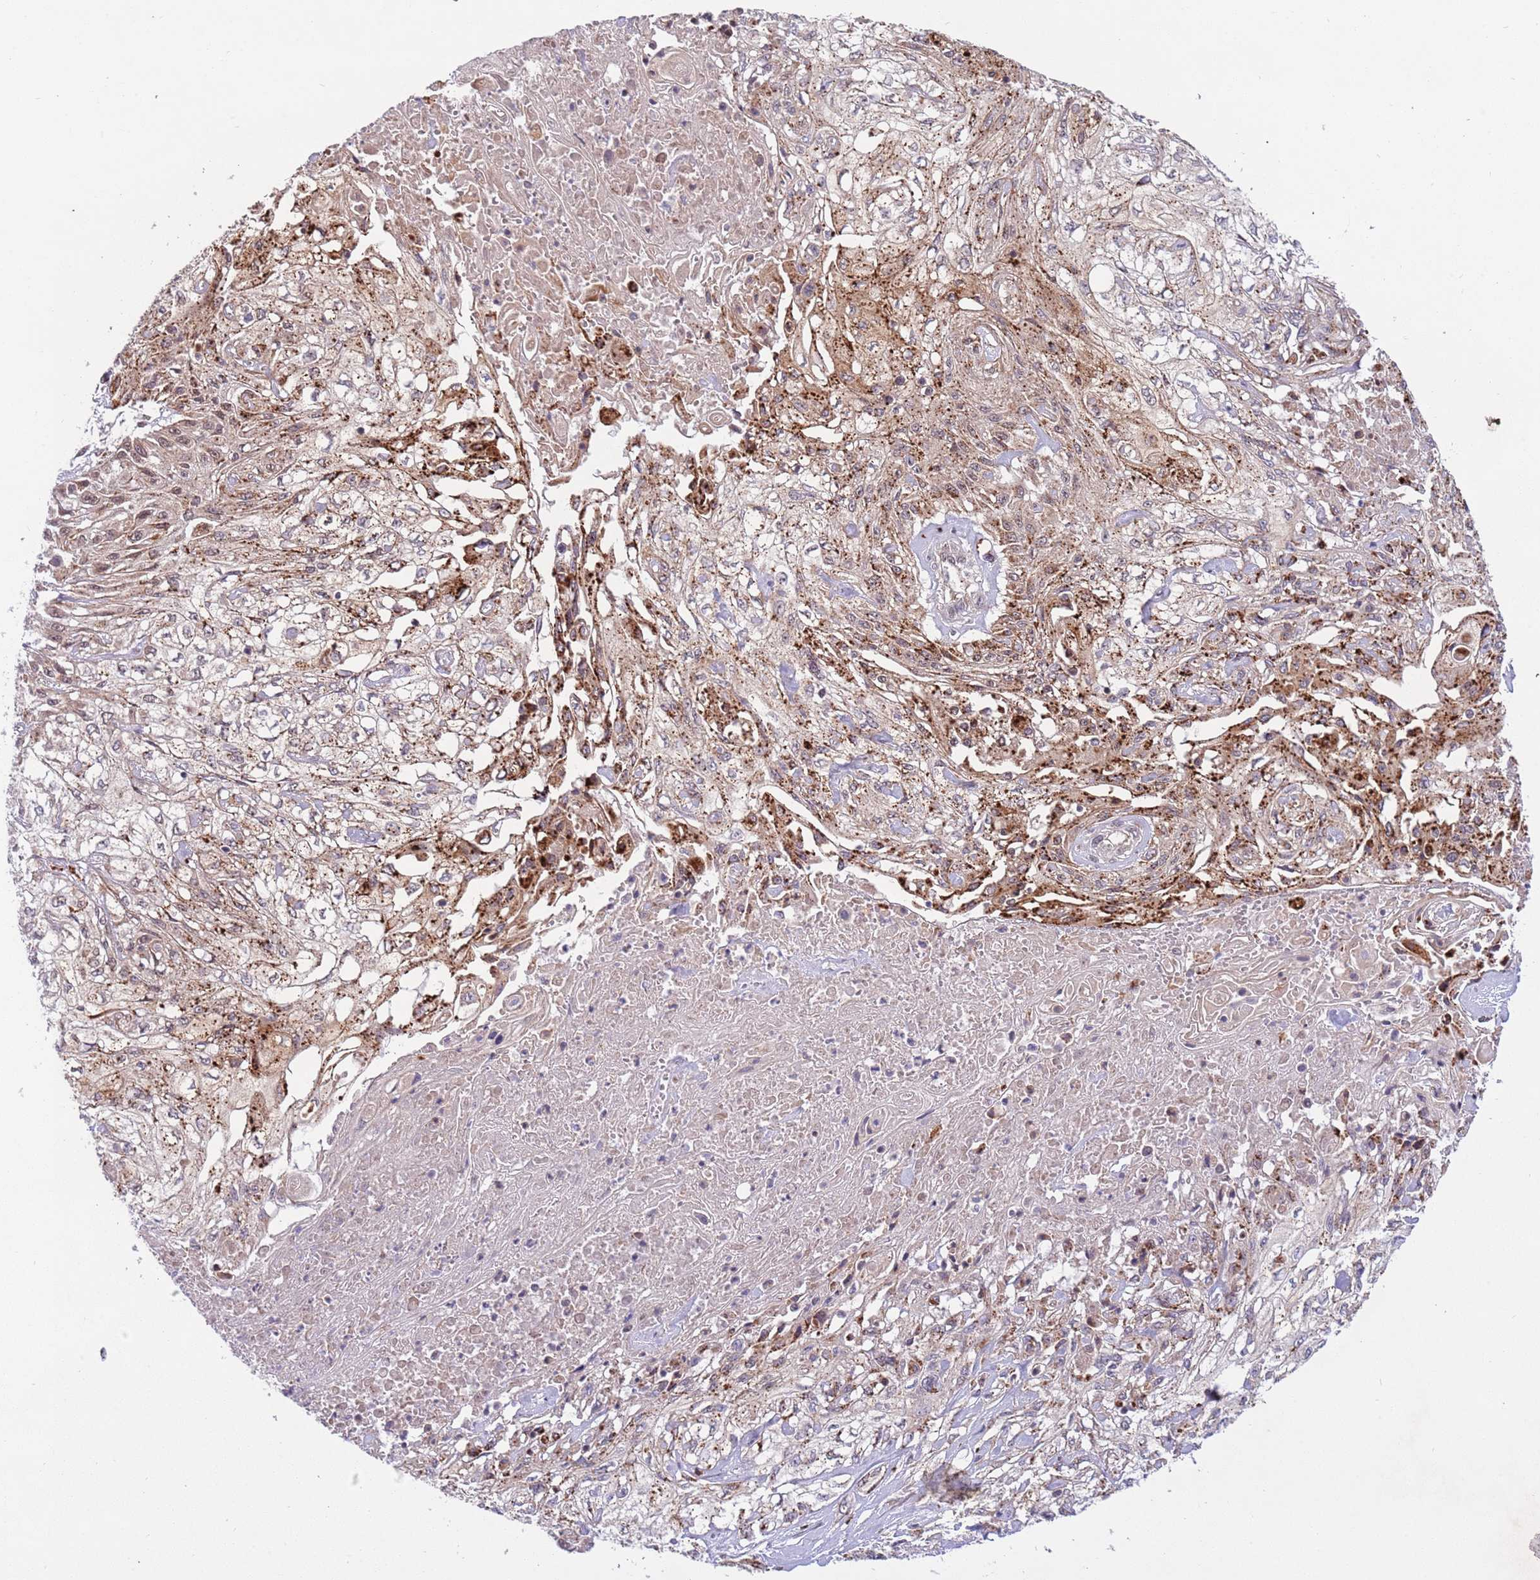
{"staining": {"intensity": "weak", "quantity": "25%-75%", "location": "cytoplasmic/membranous,nuclear"}, "tissue": "skin cancer", "cell_type": "Tumor cells", "image_type": "cancer", "snomed": [{"axis": "morphology", "description": "Squamous cell carcinoma, NOS"}, {"axis": "morphology", "description": "Squamous cell carcinoma, metastatic, NOS"}, {"axis": "topography", "description": "Skin"}, {"axis": "topography", "description": "Lymph node"}], "caption": "A brown stain shows weak cytoplasmic/membranous and nuclear positivity of a protein in human skin squamous cell carcinoma tumor cells.", "gene": "TRIM27", "patient": {"sex": "male", "age": 75}}